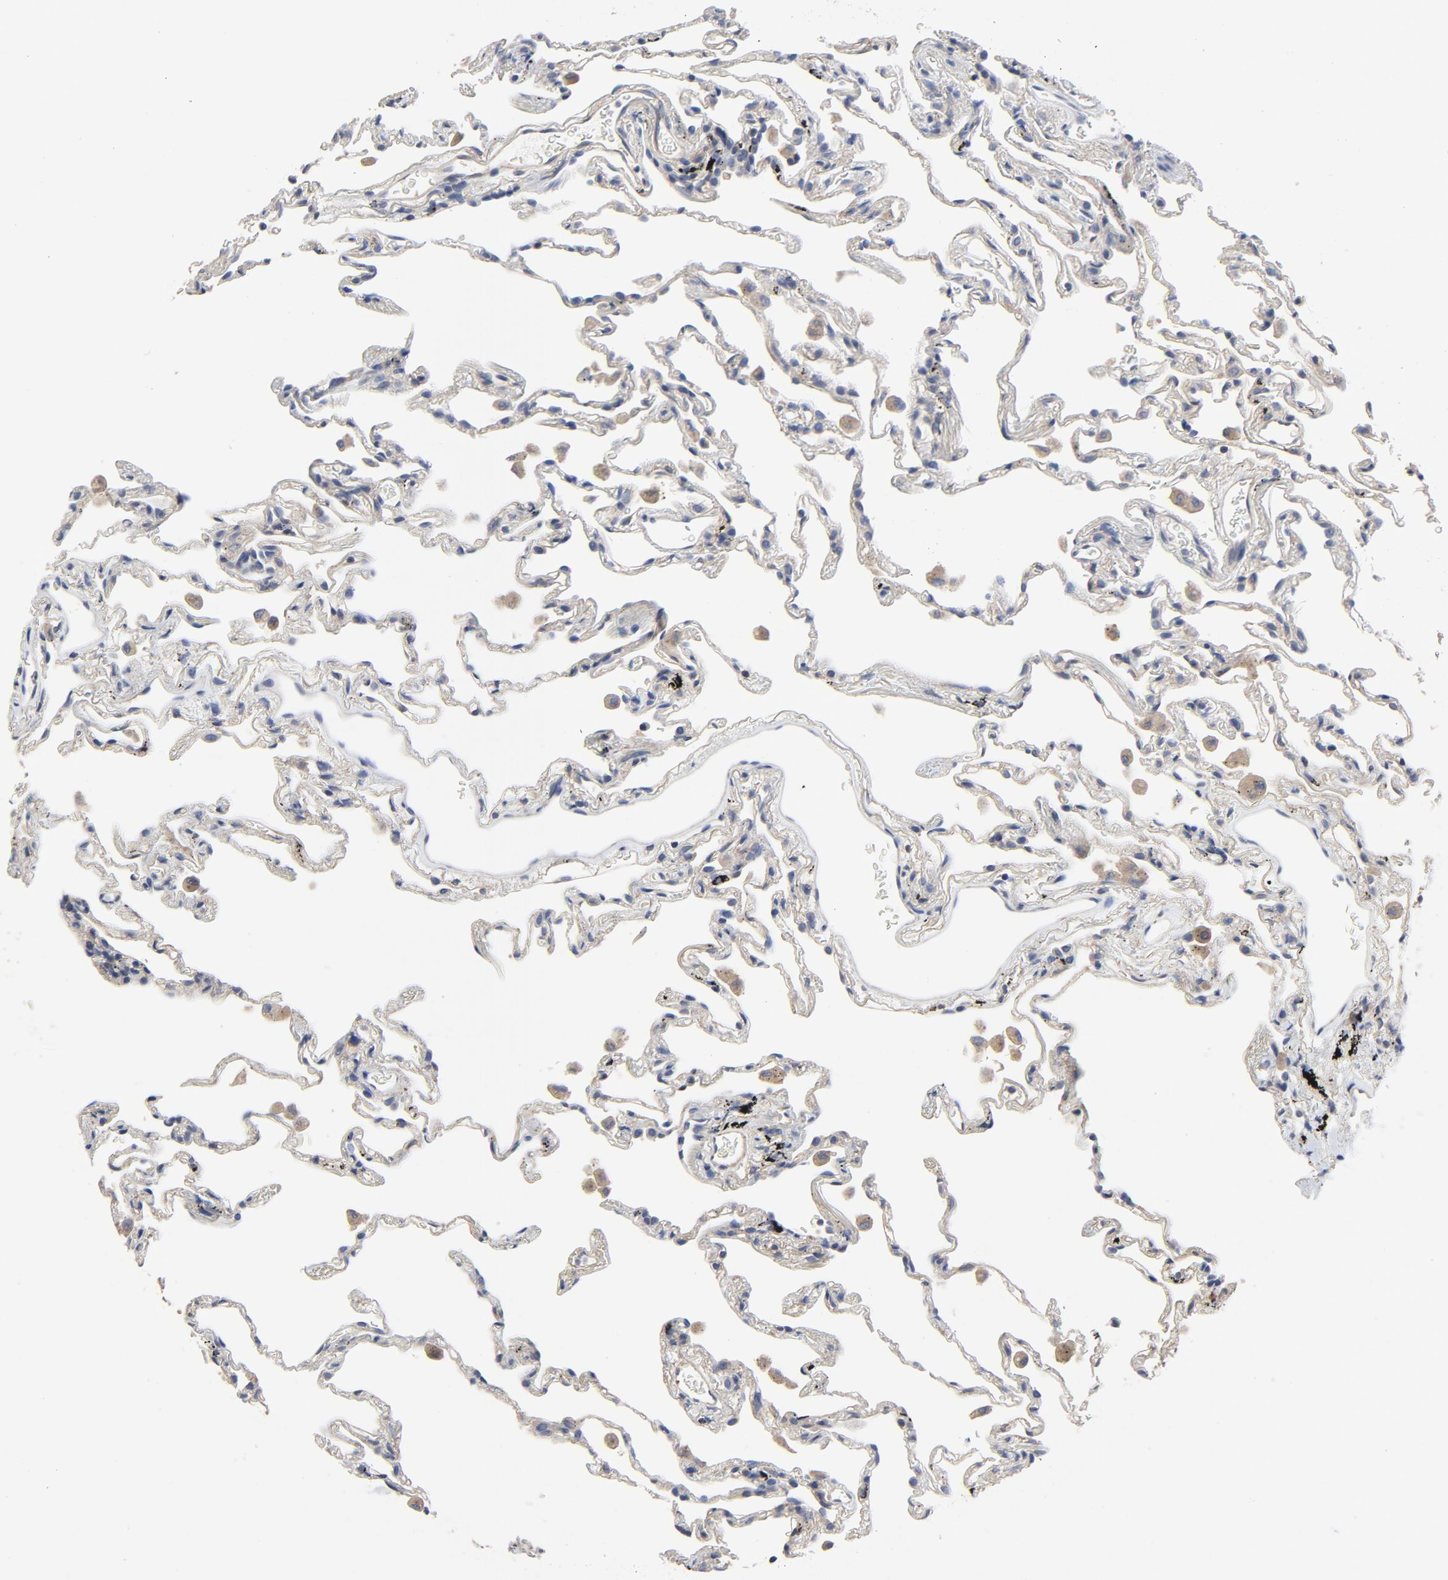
{"staining": {"intensity": "weak", "quantity": "<25%", "location": "cytoplasmic/membranous"}, "tissue": "lung", "cell_type": "Alveolar cells", "image_type": "normal", "snomed": [{"axis": "morphology", "description": "Normal tissue, NOS"}, {"axis": "morphology", "description": "Inflammation, NOS"}, {"axis": "topography", "description": "Lung"}], "caption": "Immunohistochemistry (IHC) image of unremarkable human lung stained for a protein (brown), which reveals no positivity in alveolar cells.", "gene": "DYNLT3", "patient": {"sex": "male", "age": 69}}